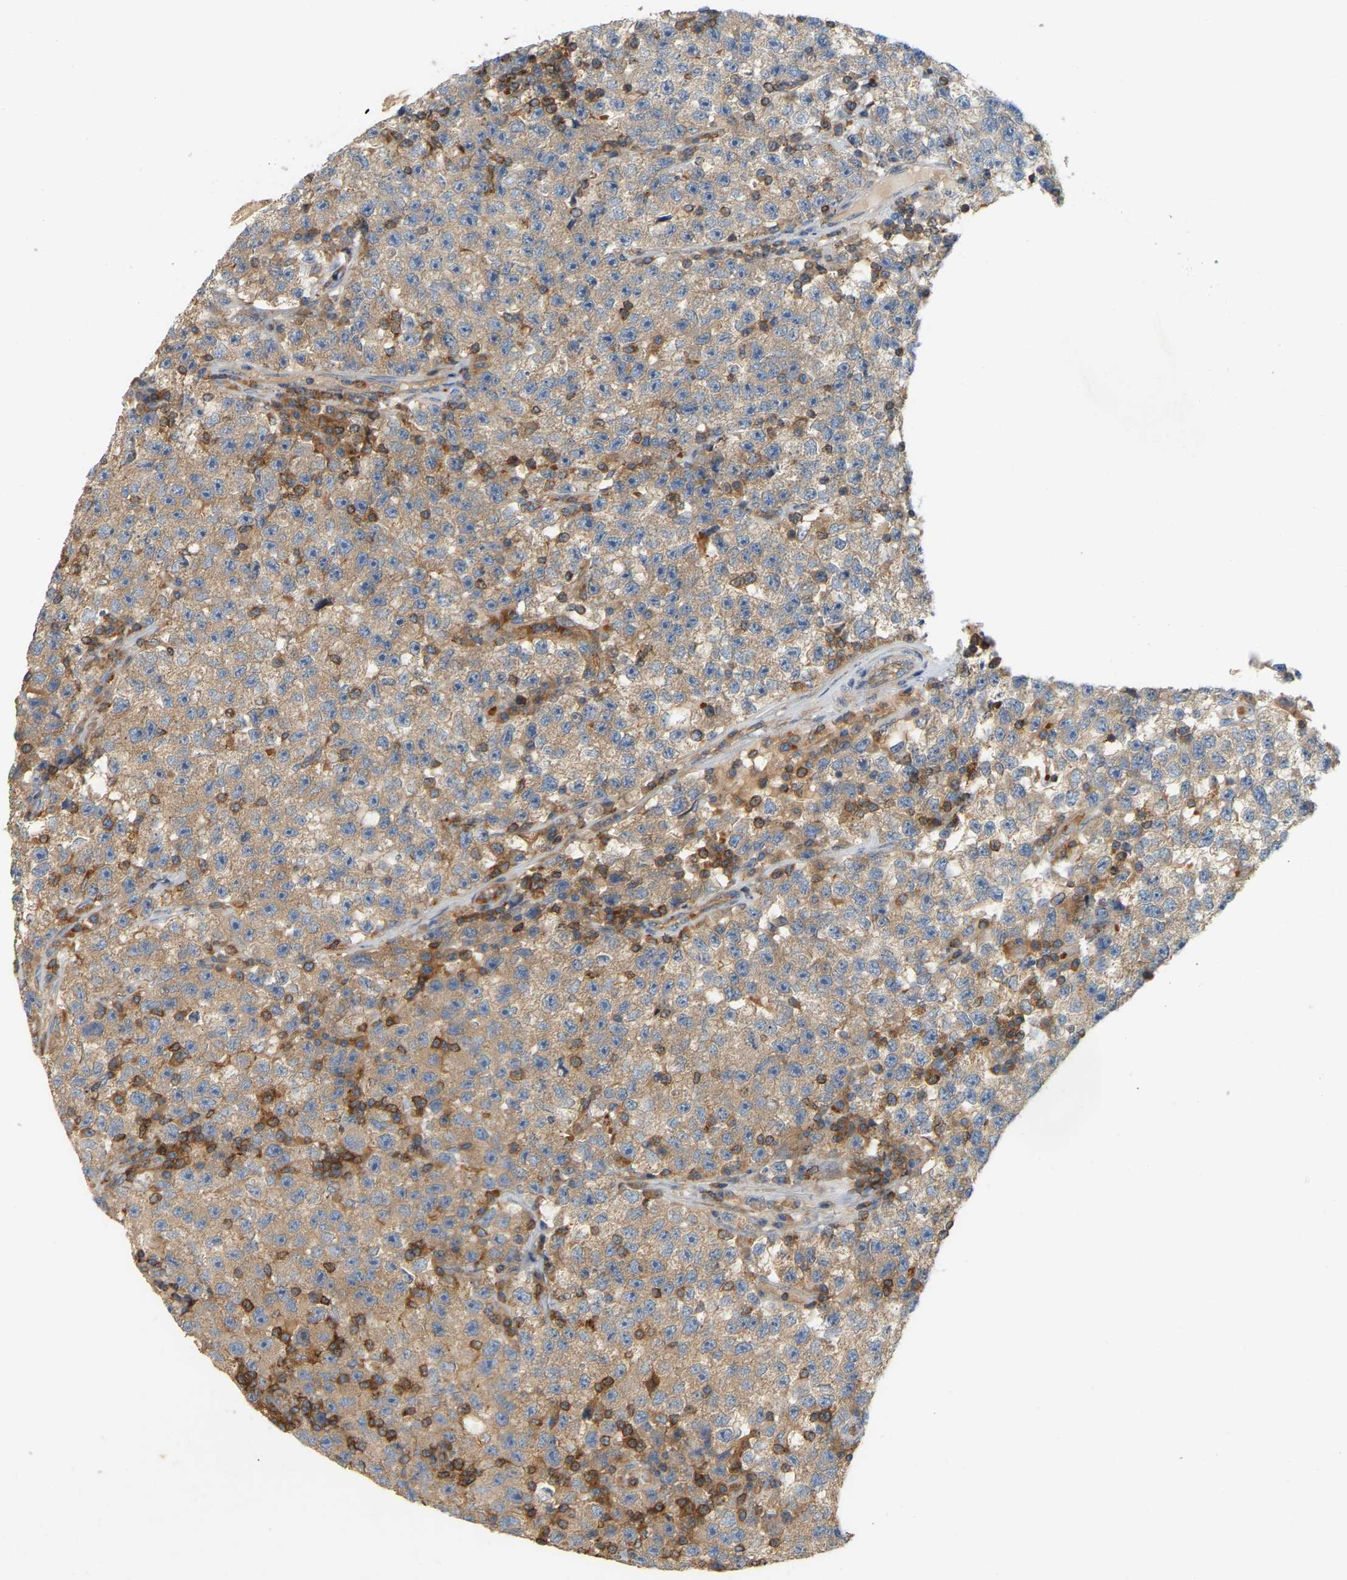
{"staining": {"intensity": "weak", "quantity": "25%-75%", "location": "cytoplasmic/membranous"}, "tissue": "testis cancer", "cell_type": "Tumor cells", "image_type": "cancer", "snomed": [{"axis": "morphology", "description": "Seminoma, NOS"}, {"axis": "topography", "description": "Testis"}], "caption": "Seminoma (testis) stained with a brown dye displays weak cytoplasmic/membranous positive staining in about 25%-75% of tumor cells.", "gene": "AKAP13", "patient": {"sex": "male", "age": 22}}